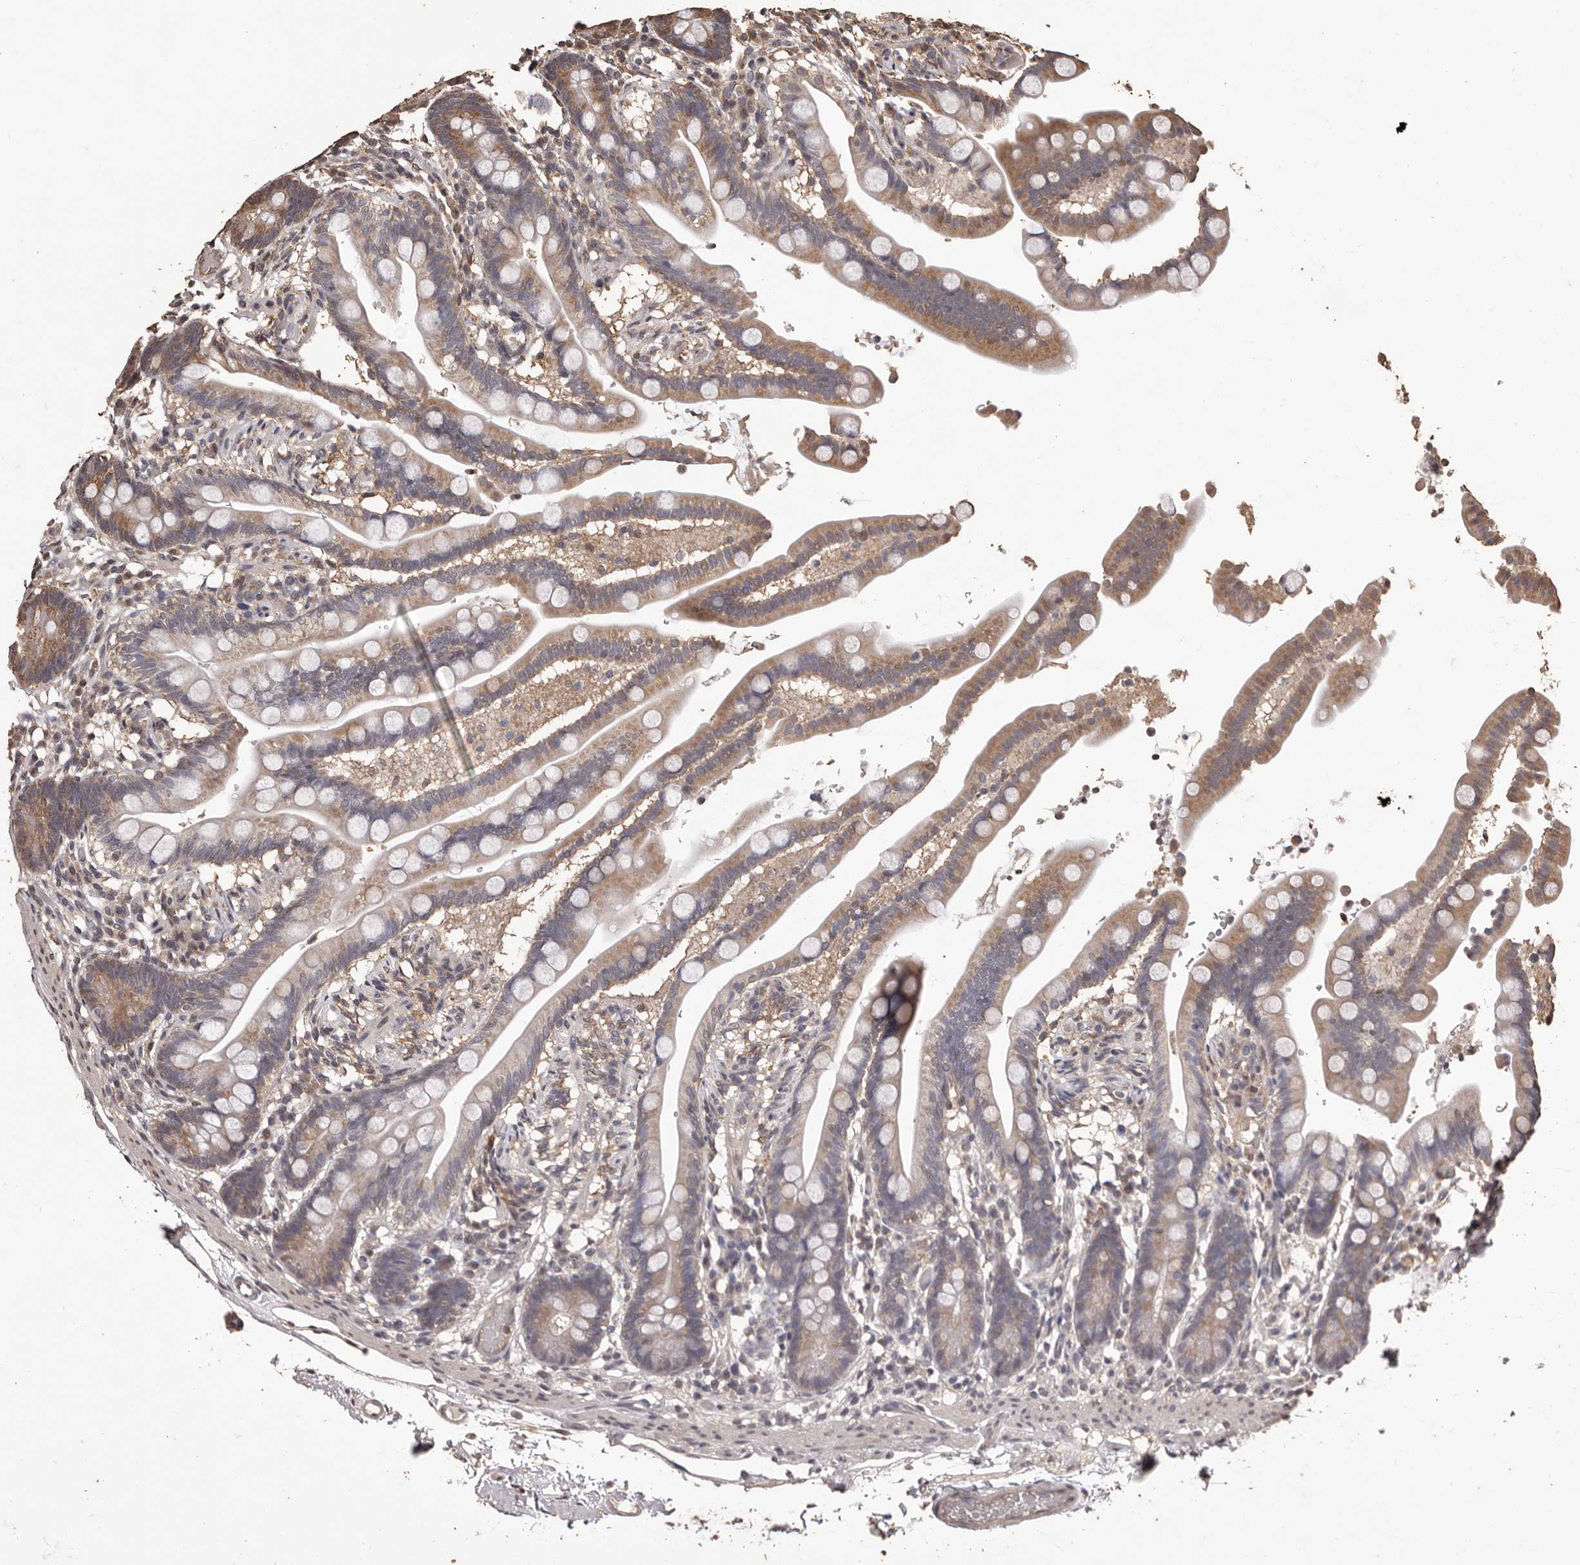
{"staining": {"intensity": "moderate", "quantity": ">75%", "location": "cytoplasmic/membranous"}, "tissue": "colon", "cell_type": "Endothelial cells", "image_type": "normal", "snomed": [{"axis": "morphology", "description": "Normal tissue, NOS"}, {"axis": "topography", "description": "Smooth muscle"}, {"axis": "topography", "description": "Colon"}], "caption": "Immunohistochemical staining of normal colon displays moderate cytoplasmic/membranous protein expression in approximately >75% of endothelial cells.", "gene": "NAV1", "patient": {"sex": "male", "age": 73}}